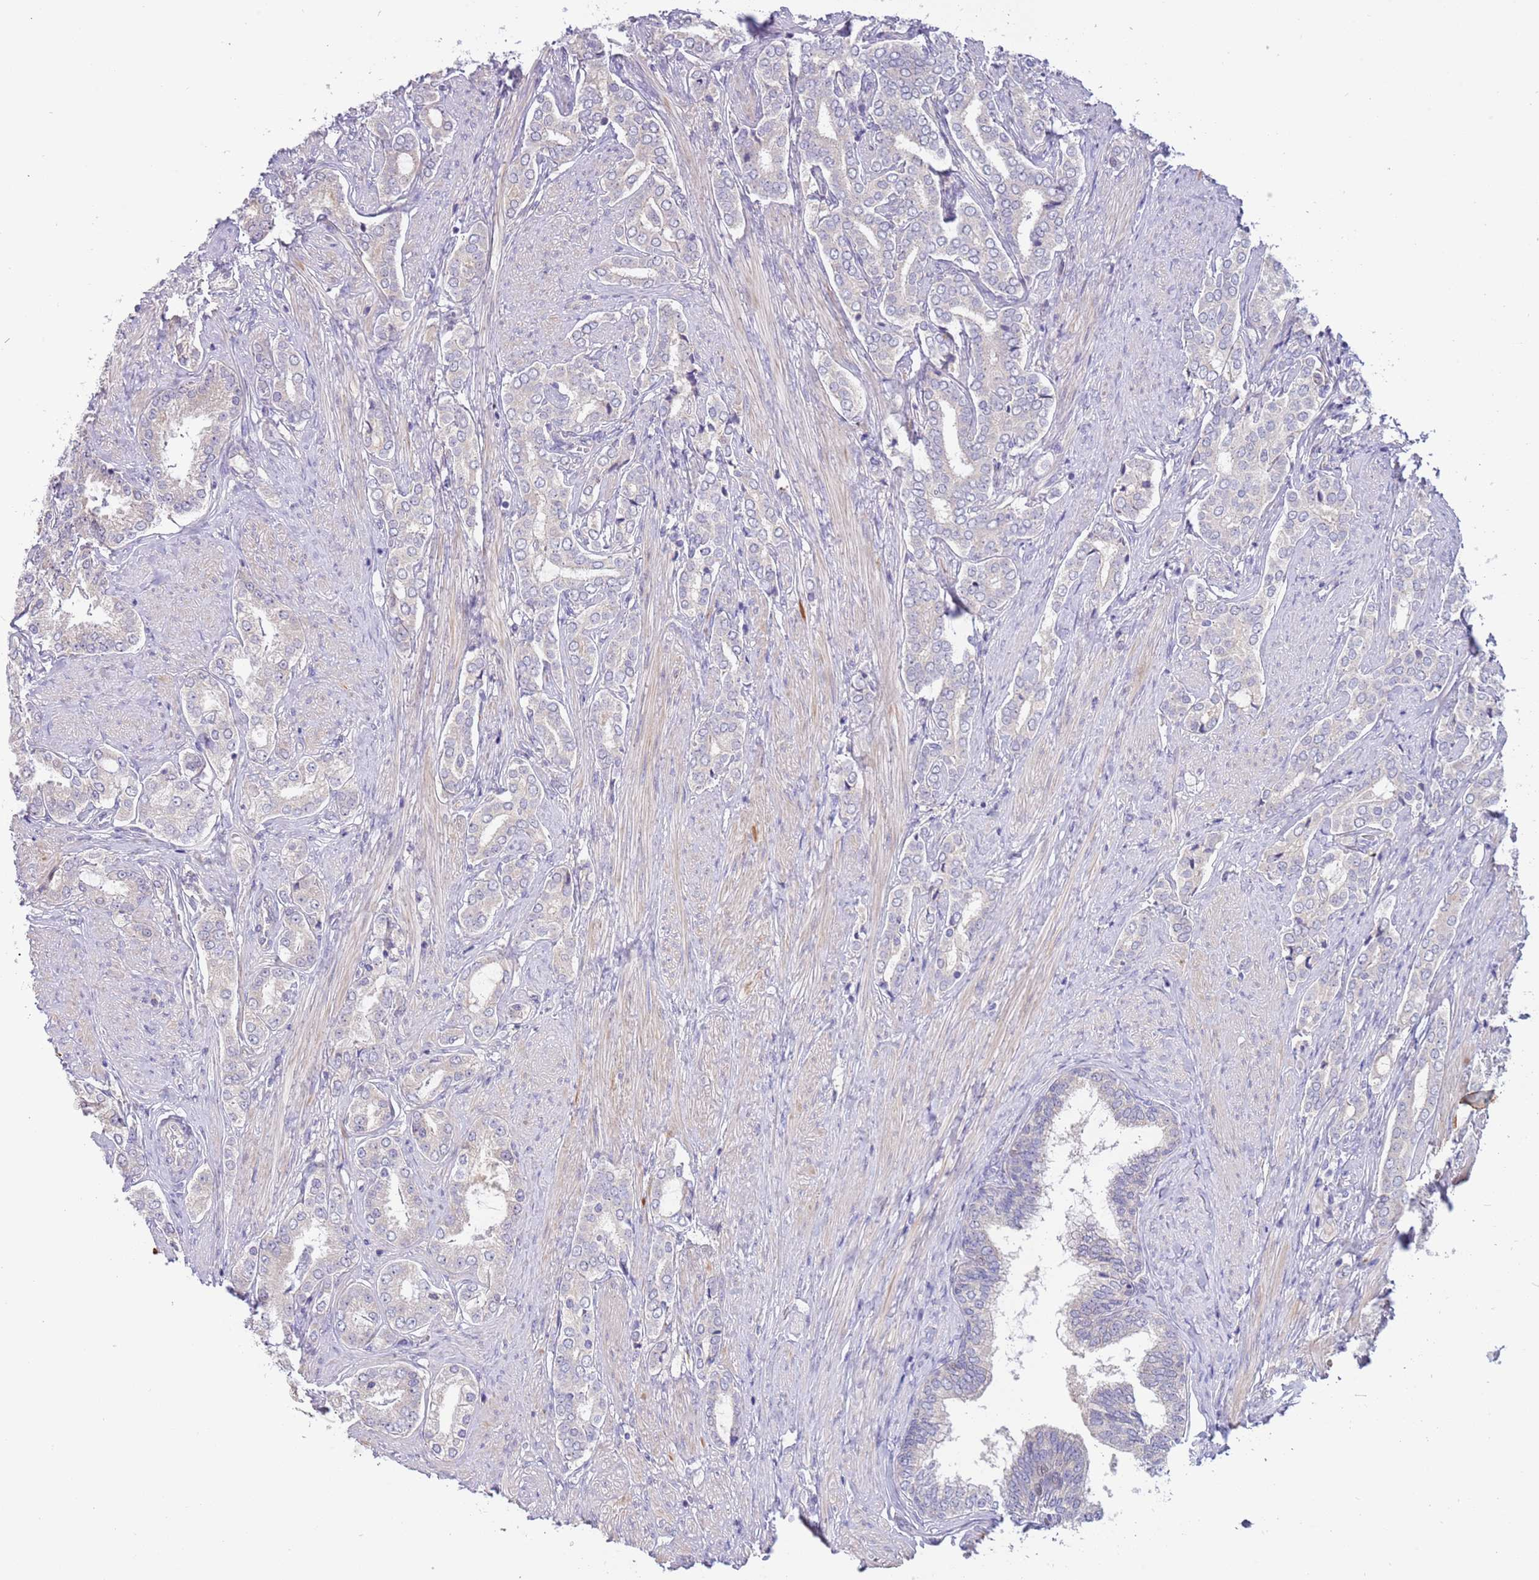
{"staining": {"intensity": "negative", "quantity": "none", "location": "none"}, "tissue": "prostate cancer", "cell_type": "Tumor cells", "image_type": "cancer", "snomed": [{"axis": "morphology", "description": "Adenocarcinoma, High grade"}, {"axis": "topography", "description": "Prostate"}], "caption": "Immunohistochemical staining of prostate adenocarcinoma (high-grade) demonstrates no significant expression in tumor cells. (DAB IHC, high magnification).", "gene": "CABYR", "patient": {"sex": "male", "age": 71}}